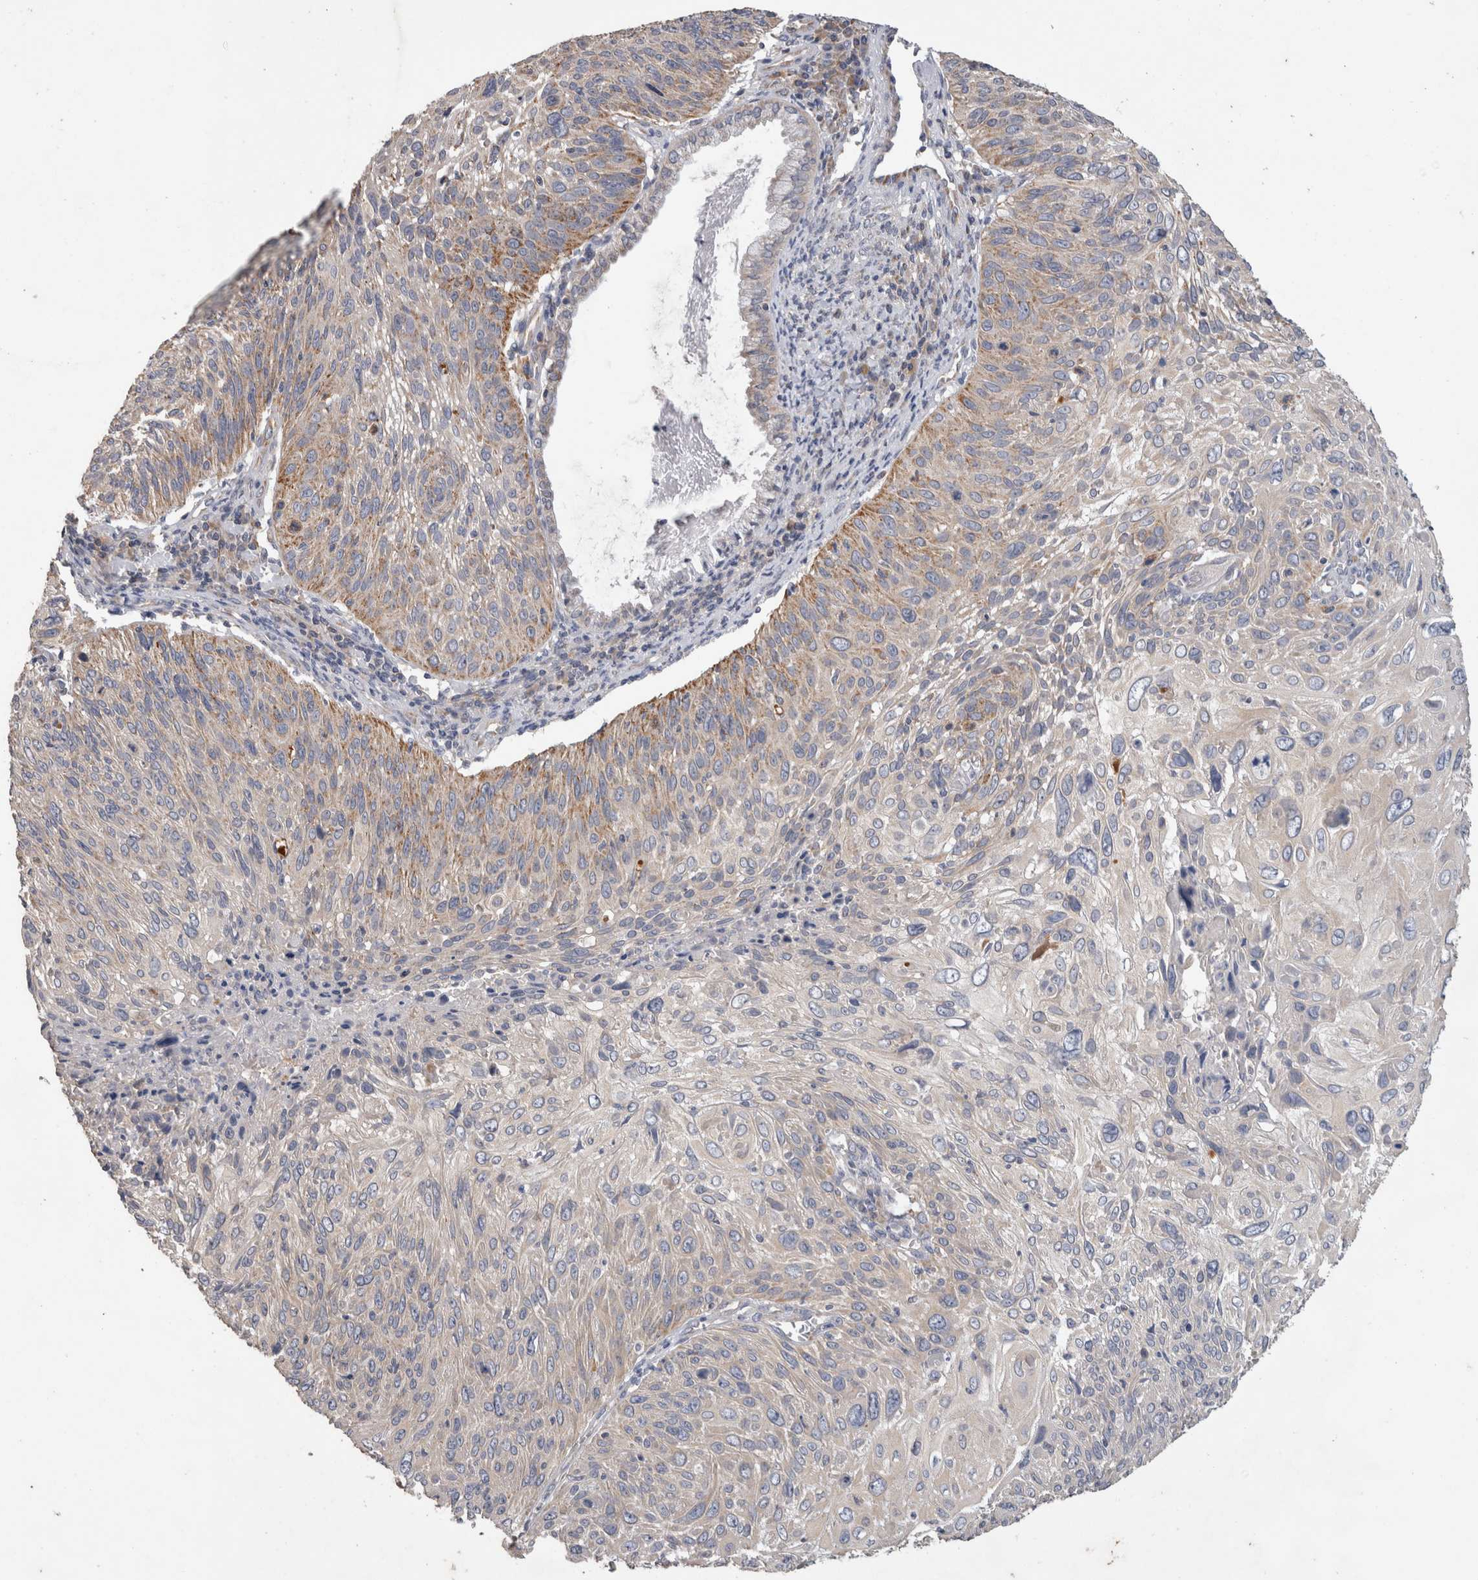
{"staining": {"intensity": "moderate", "quantity": "<25%", "location": "cytoplasmic/membranous"}, "tissue": "cervical cancer", "cell_type": "Tumor cells", "image_type": "cancer", "snomed": [{"axis": "morphology", "description": "Squamous cell carcinoma, NOS"}, {"axis": "topography", "description": "Cervix"}], "caption": "This is an image of IHC staining of cervical cancer, which shows moderate staining in the cytoplasmic/membranous of tumor cells.", "gene": "IARS2", "patient": {"sex": "female", "age": 51}}